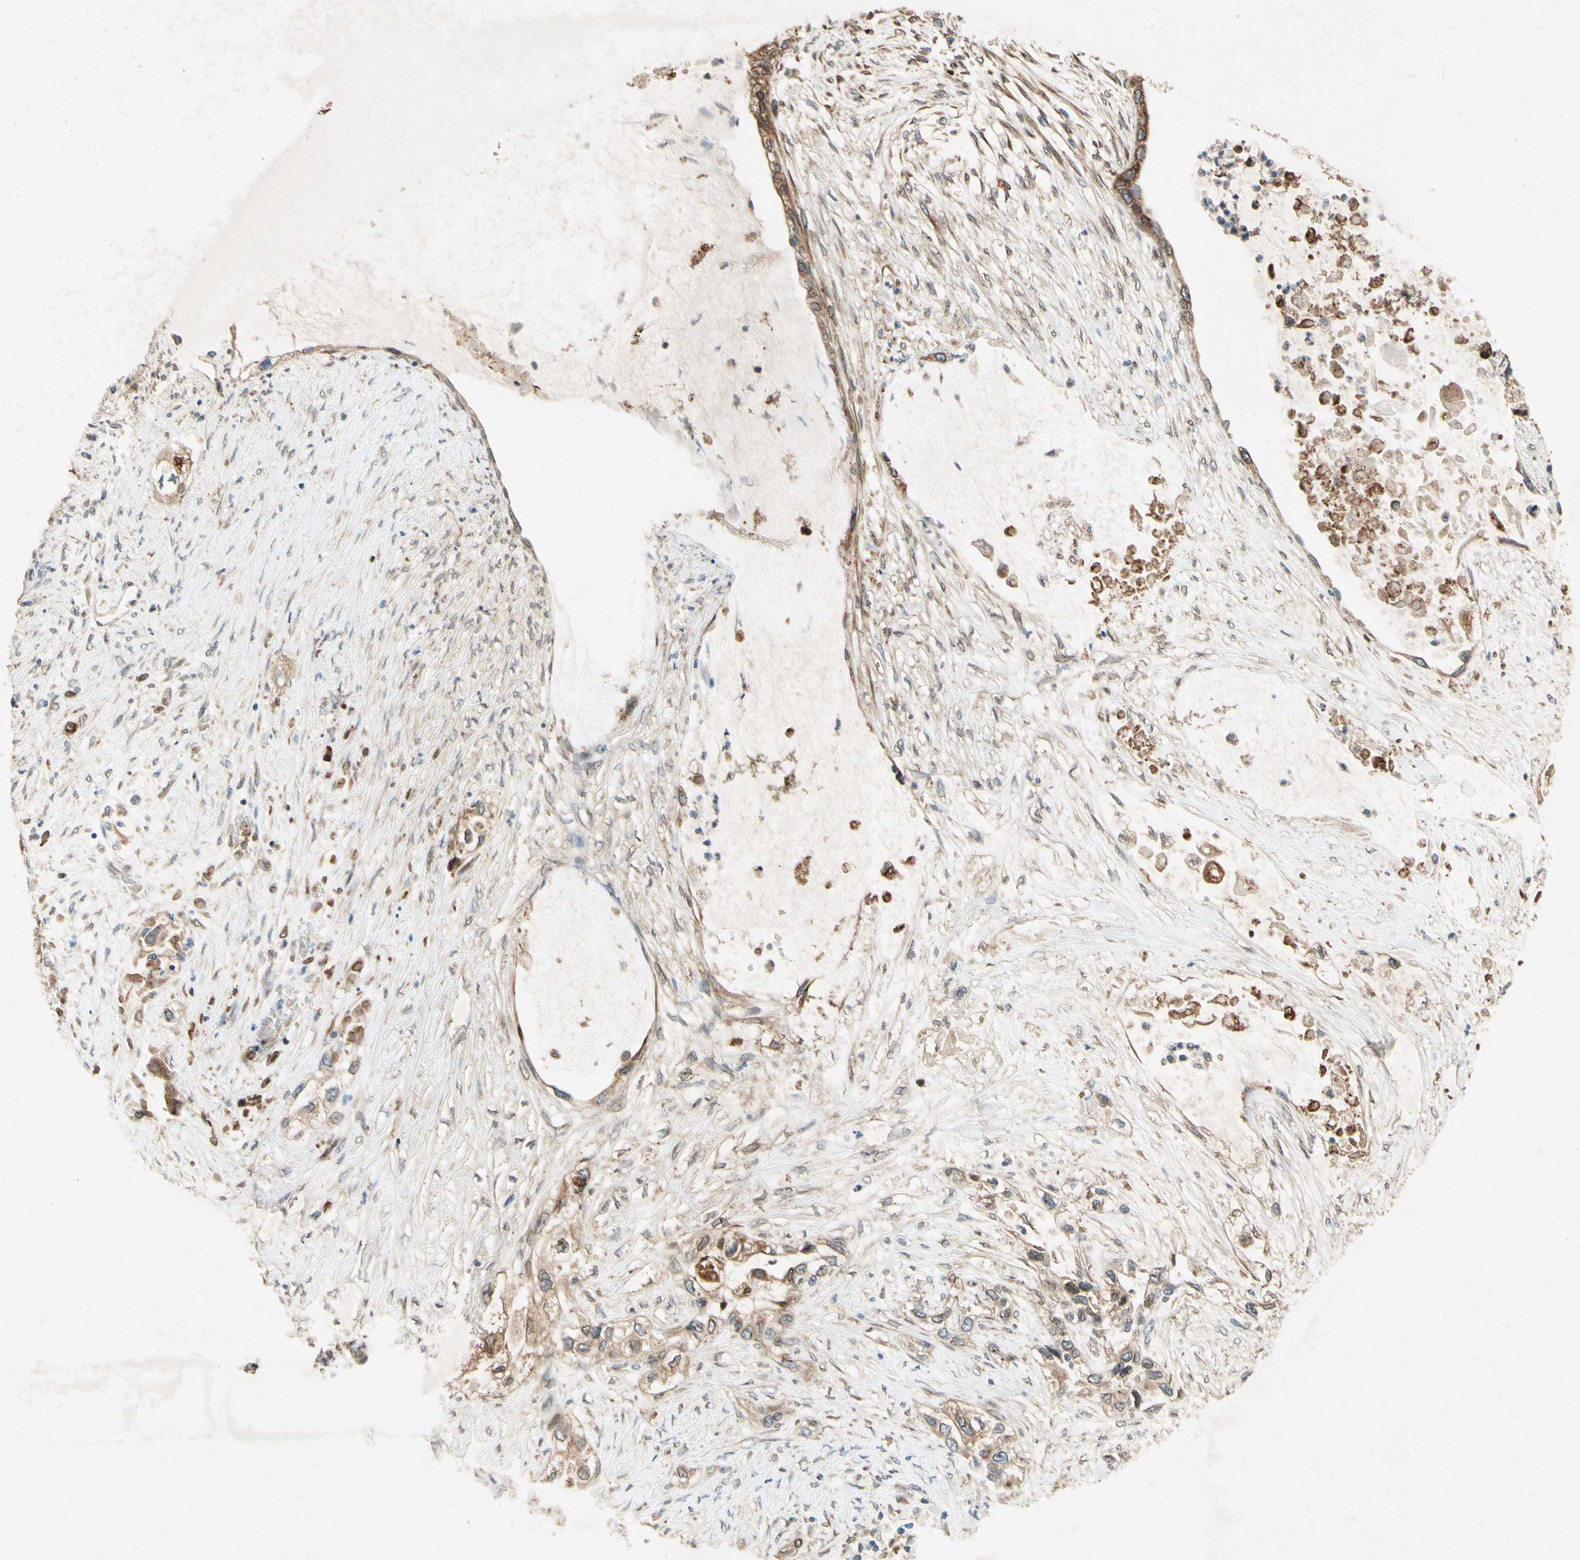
{"staining": {"intensity": "weak", "quantity": ">75%", "location": "cytoplasmic/membranous,nuclear"}, "tissue": "pancreatic cancer", "cell_type": "Tumor cells", "image_type": "cancer", "snomed": [{"axis": "morphology", "description": "Adenocarcinoma, NOS"}, {"axis": "topography", "description": "Pancreas"}], "caption": "High-magnification brightfield microscopy of pancreatic adenocarcinoma stained with DAB (3,3'-diaminobenzidine) (brown) and counterstained with hematoxylin (blue). tumor cells exhibit weak cytoplasmic/membranous and nuclear expression is appreciated in about>75% of cells.", "gene": "PTPRU", "patient": {"sex": "female", "age": 70}}